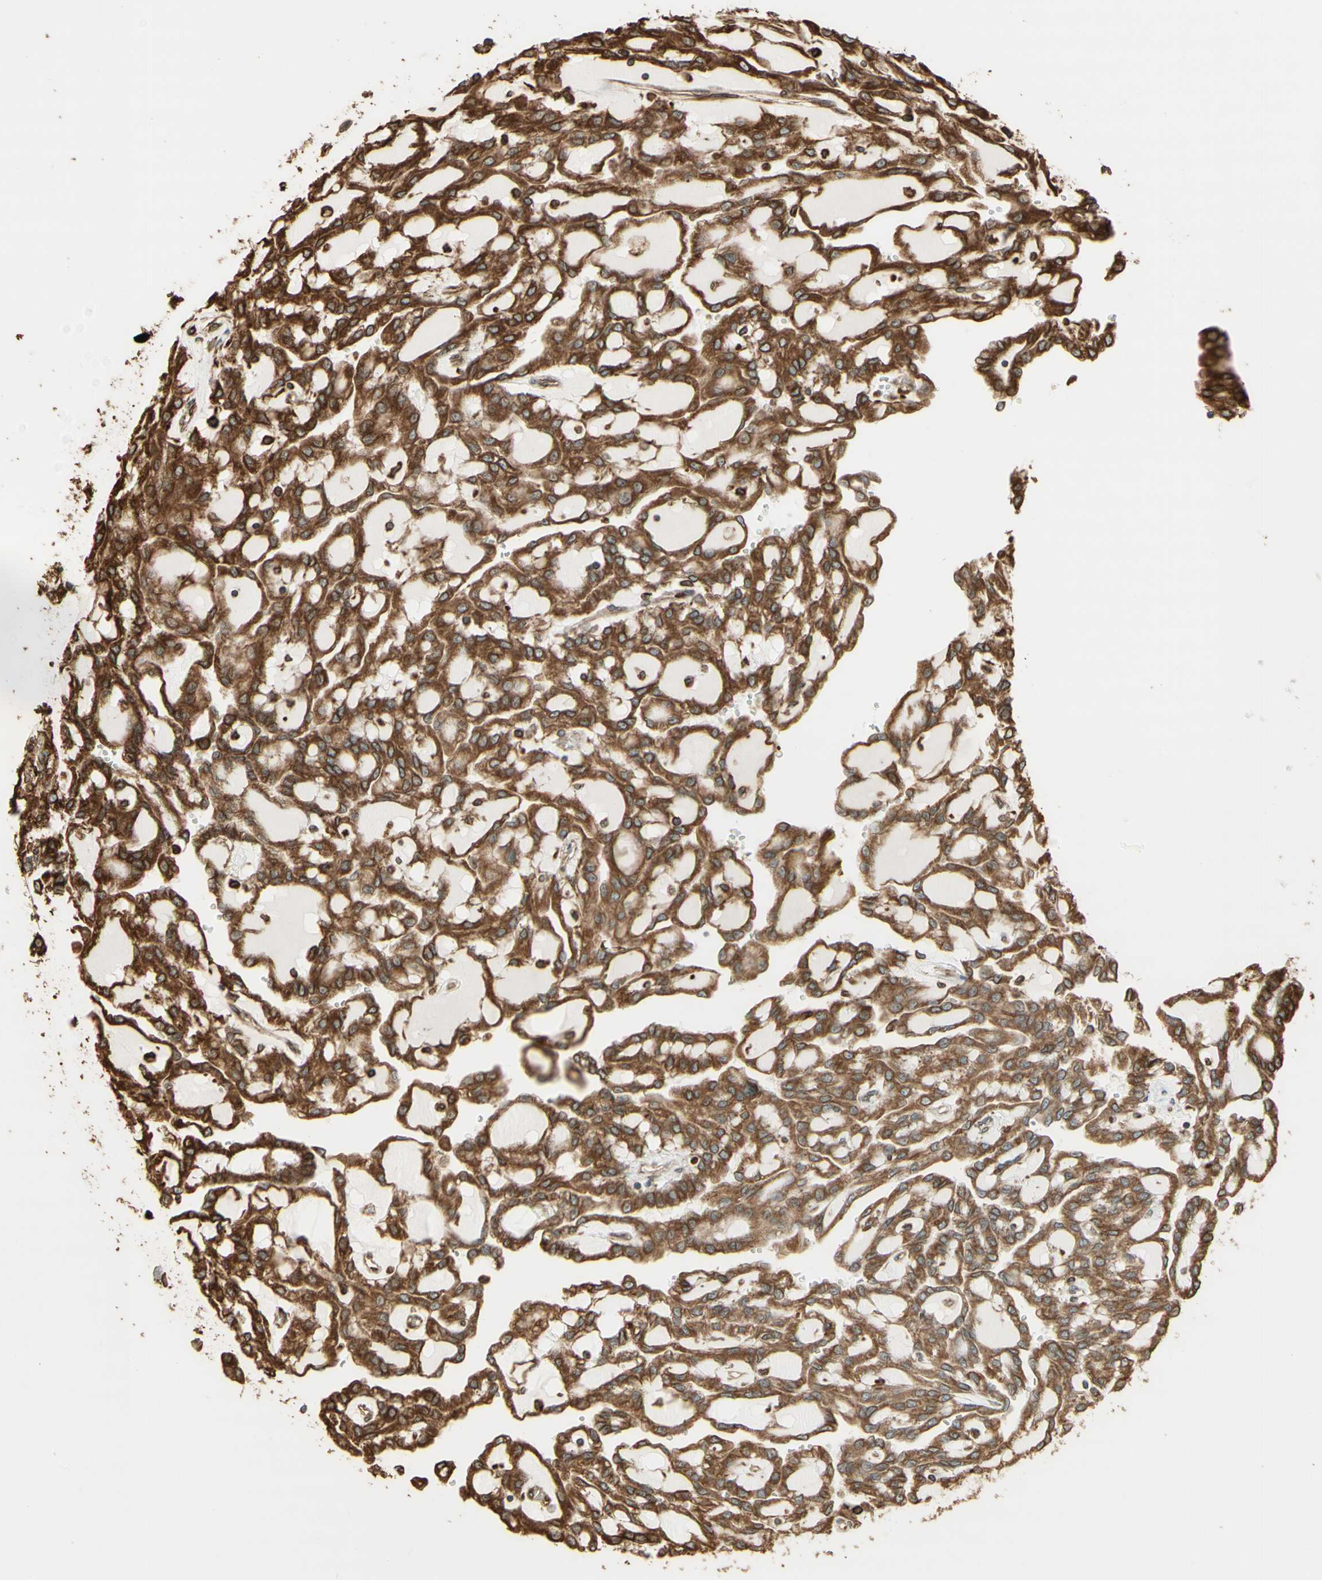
{"staining": {"intensity": "moderate", "quantity": ">75%", "location": "cytoplasmic/membranous"}, "tissue": "renal cancer", "cell_type": "Tumor cells", "image_type": "cancer", "snomed": [{"axis": "morphology", "description": "Adenocarcinoma, NOS"}, {"axis": "topography", "description": "Kidney"}], "caption": "Moderate cytoplasmic/membranous positivity is present in about >75% of tumor cells in adenocarcinoma (renal).", "gene": "CANX", "patient": {"sex": "male", "age": 63}}